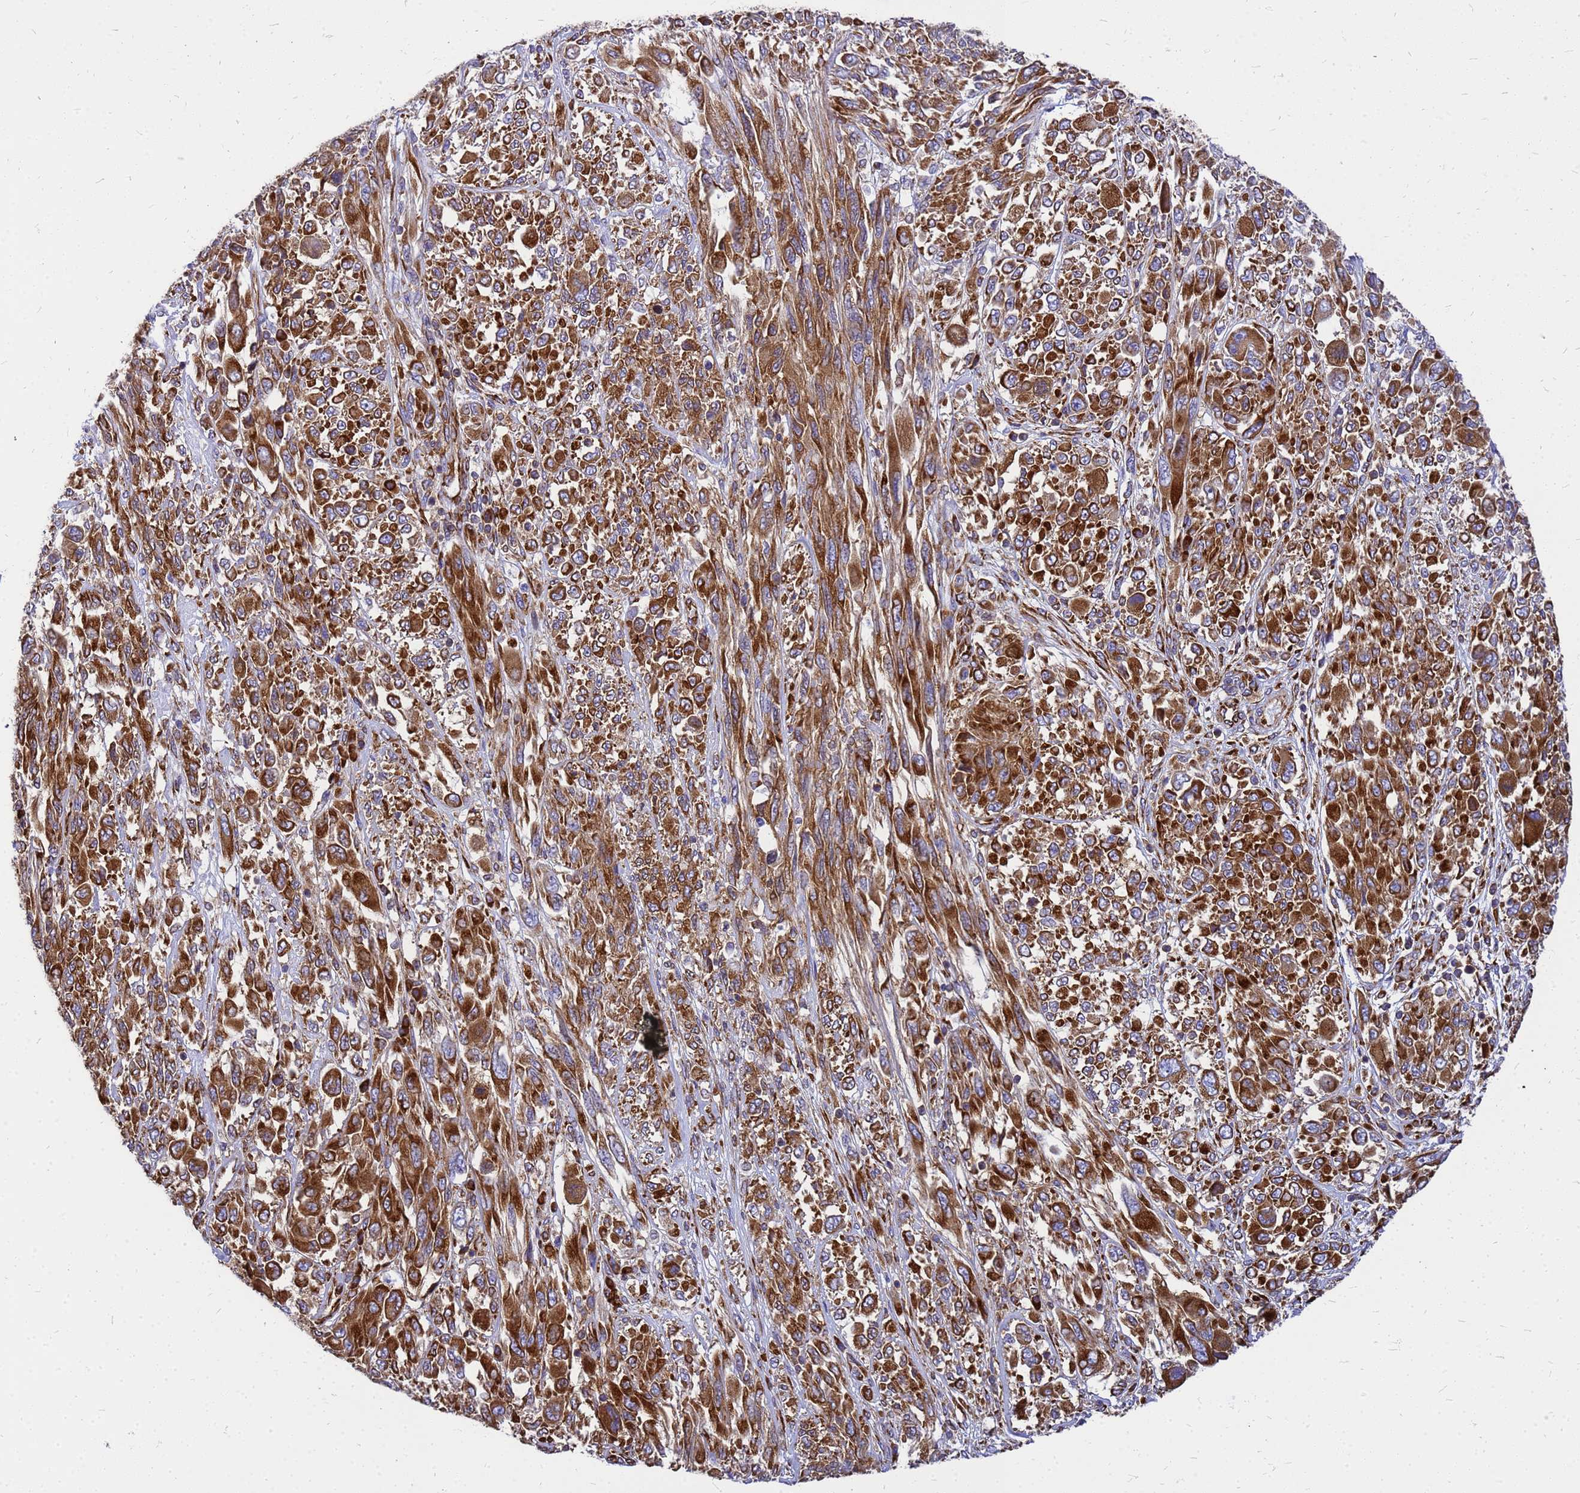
{"staining": {"intensity": "strong", "quantity": ">75%", "location": "cytoplasmic/membranous"}, "tissue": "melanoma", "cell_type": "Tumor cells", "image_type": "cancer", "snomed": [{"axis": "morphology", "description": "Malignant melanoma, NOS"}, {"axis": "topography", "description": "Skin"}], "caption": "Tumor cells reveal high levels of strong cytoplasmic/membranous positivity in about >75% of cells in human melanoma.", "gene": "EEF1D", "patient": {"sex": "female", "age": 91}}